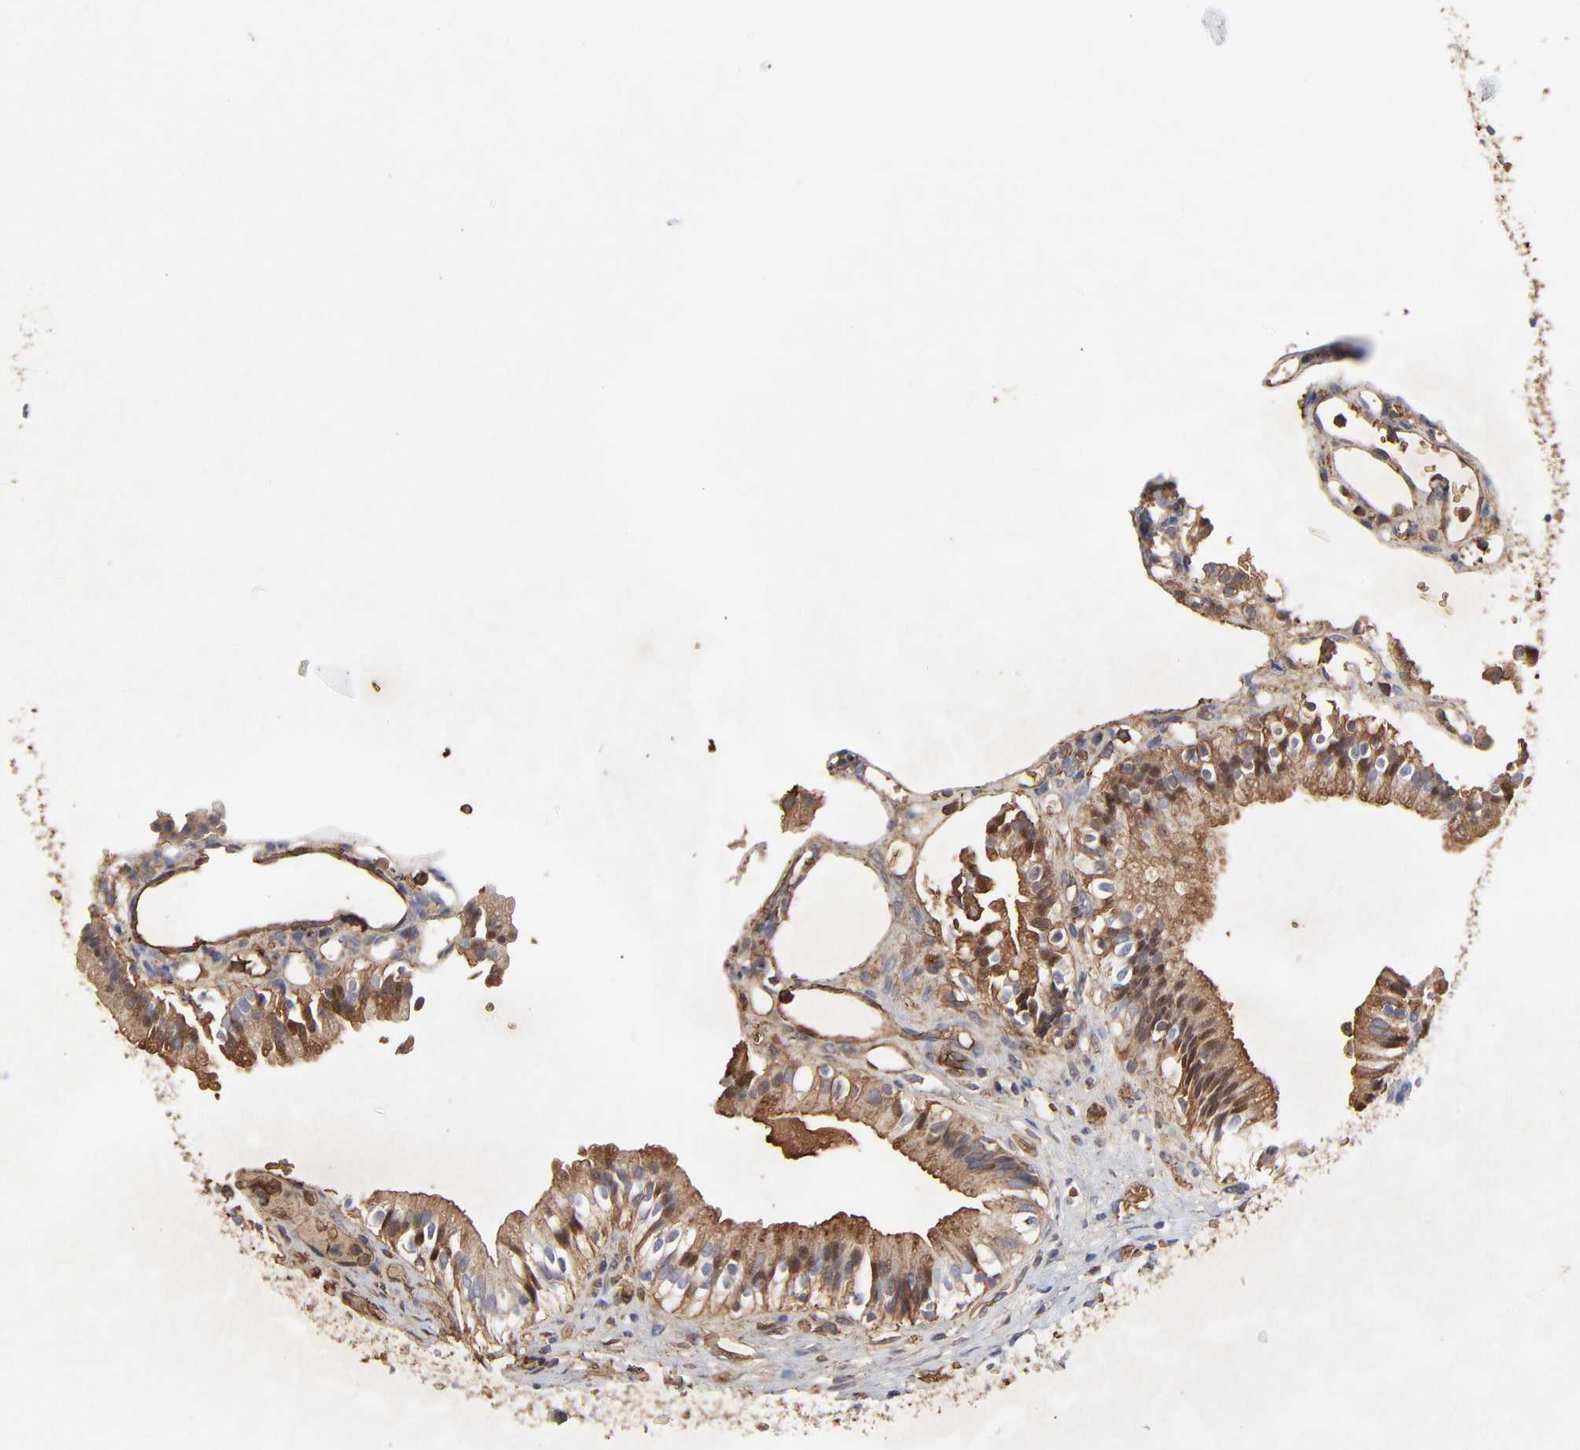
{"staining": {"intensity": "weak", "quantity": "25%-75%", "location": "cytoplasmic/membranous,nuclear"}, "tissue": "gallbladder", "cell_type": "Glandular cells", "image_type": "normal", "snomed": [{"axis": "morphology", "description": "Normal tissue, NOS"}, {"axis": "topography", "description": "Gallbladder"}], "caption": "This image exhibits IHC staining of normal gallbladder, with low weak cytoplasmic/membranous,nuclear positivity in approximately 25%-75% of glandular cells.", "gene": "PAG1", "patient": {"sex": "male", "age": 65}}